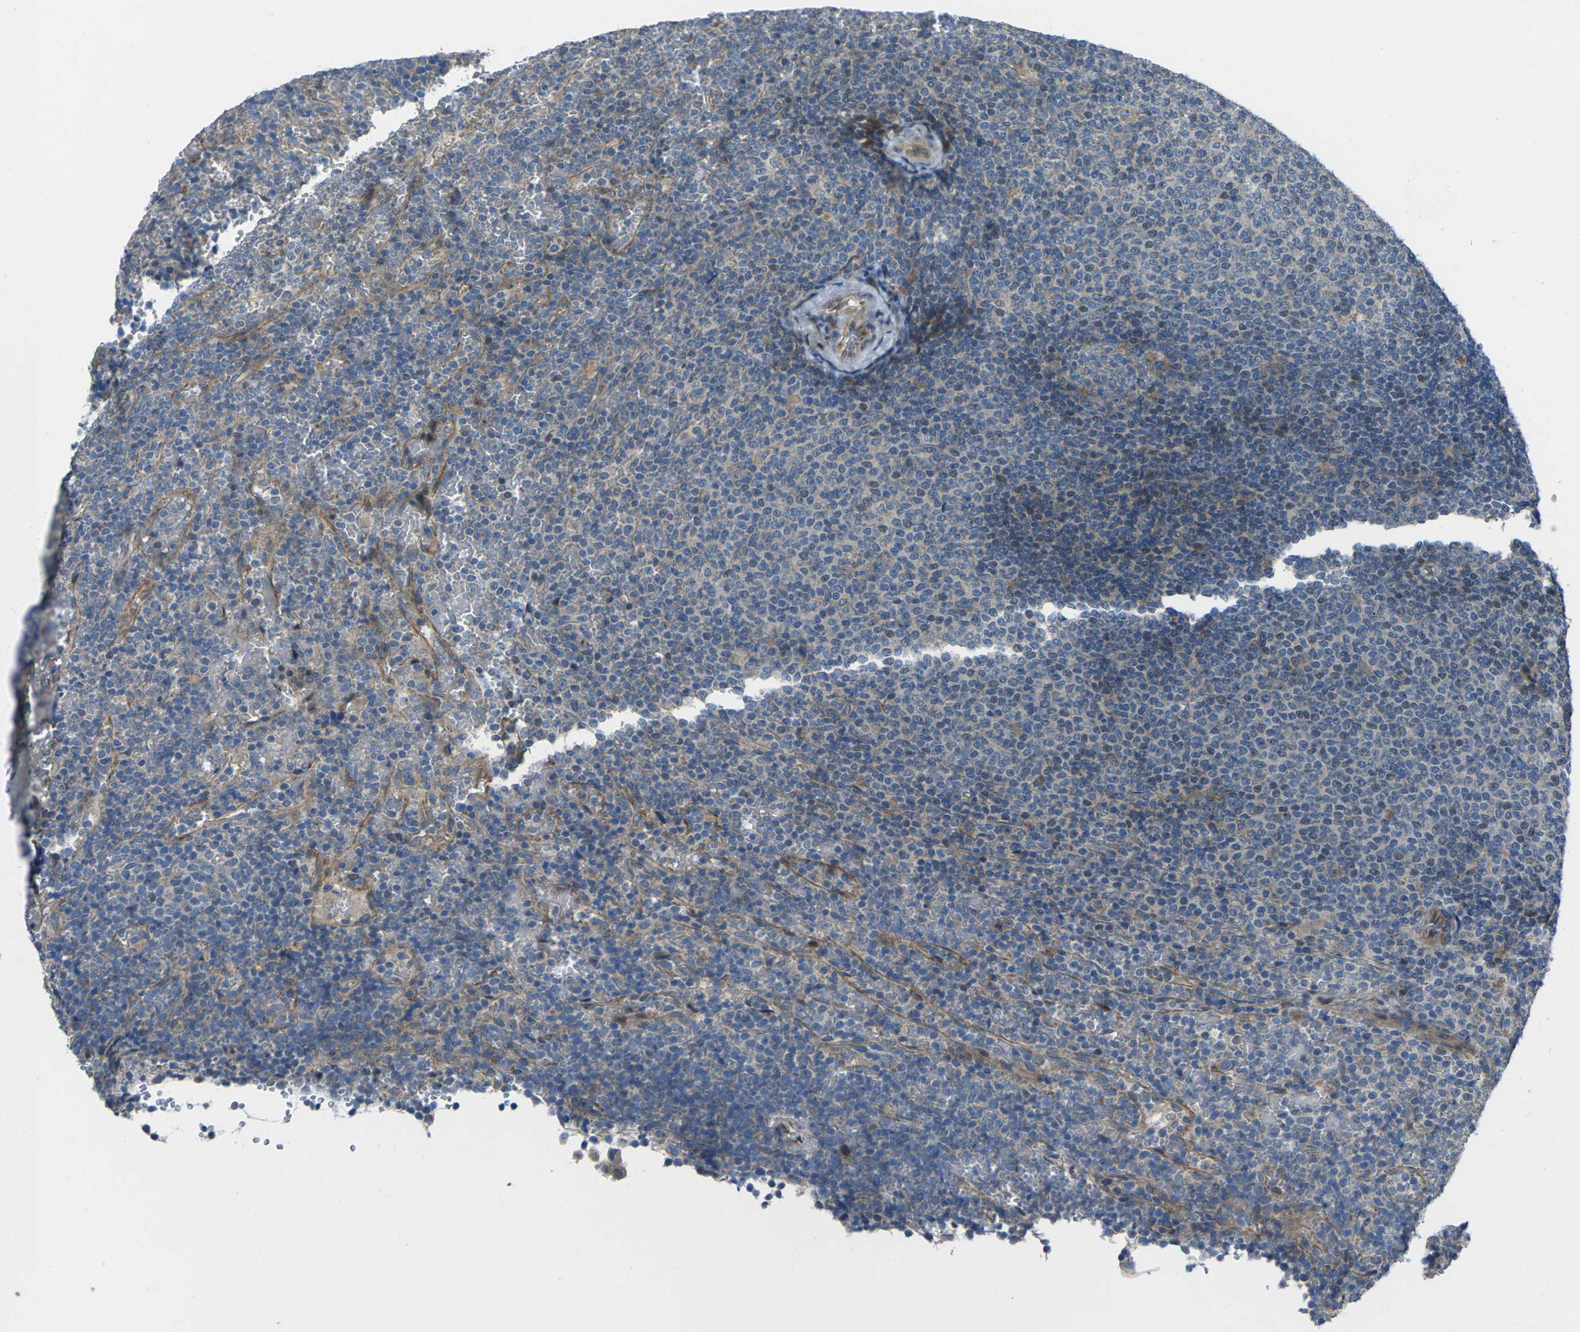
{"staining": {"intensity": "negative", "quantity": "none", "location": "none"}, "tissue": "lymphoma", "cell_type": "Tumor cells", "image_type": "cancer", "snomed": [{"axis": "morphology", "description": "Malignant lymphoma, non-Hodgkin's type, Low grade"}, {"axis": "topography", "description": "Spleen"}], "caption": "This micrograph is of malignant lymphoma, non-Hodgkin's type (low-grade) stained with immunohistochemistry to label a protein in brown with the nuclei are counter-stained blue. There is no expression in tumor cells.", "gene": "EDNRA", "patient": {"sex": "female", "age": 77}}